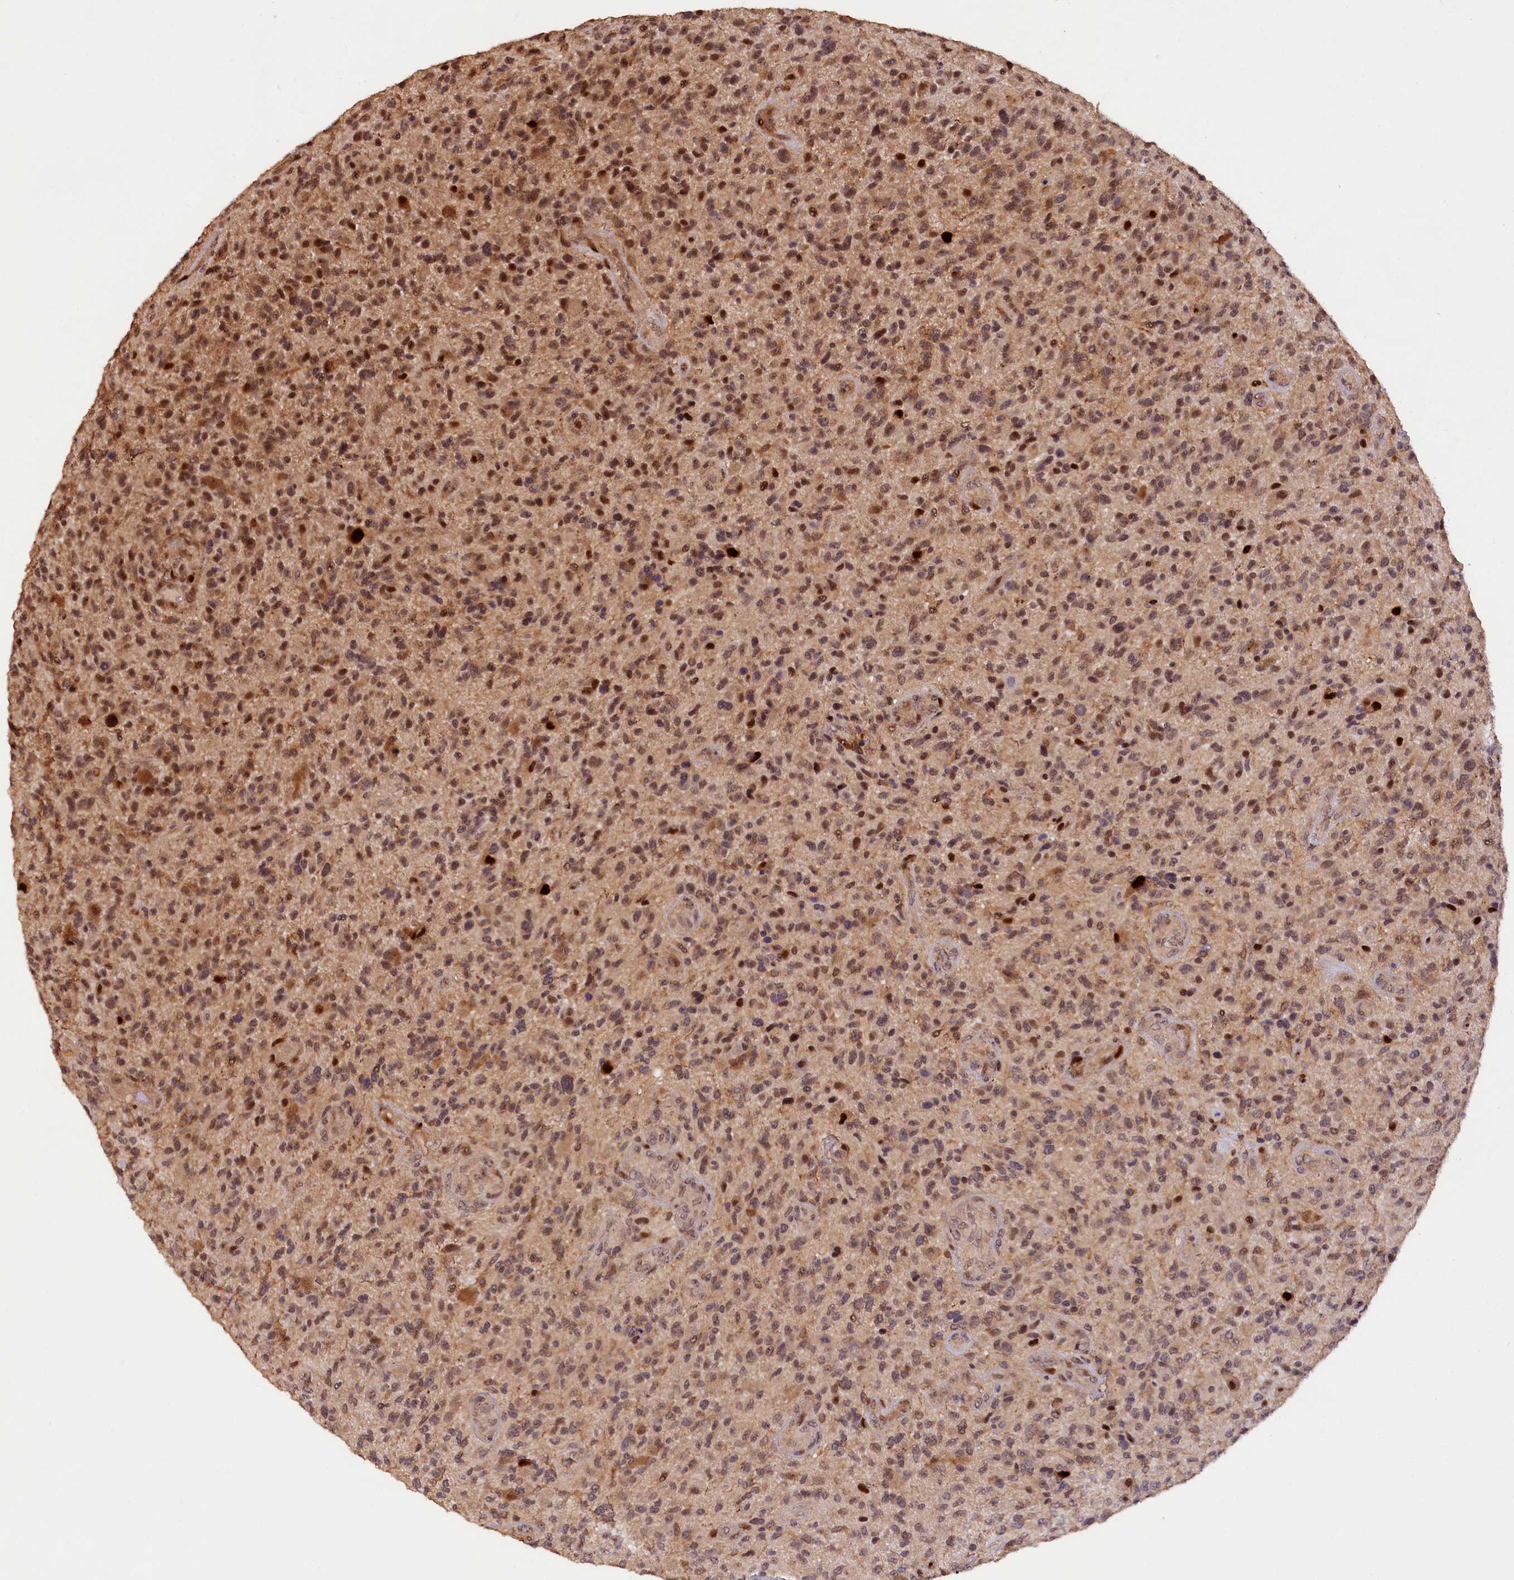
{"staining": {"intensity": "moderate", "quantity": ">75%", "location": "cytoplasmic/membranous,nuclear"}, "tissue": "glioma", "cell_type": "Tumor cells", "image_type": "cancer", "snomed": [{"axis": "morphology", "description": "Glioma, malignant, High grade"}, {"axis": "topography", "description": "Brain"}], "caption": "IHC of glioma exhibits medium levels of moderate cytoplasmic/membranous and nuclear staining in about >75% of tumor cells.", "gene": "PHAF1", "patient": {"sex": "male", "age": 47}}